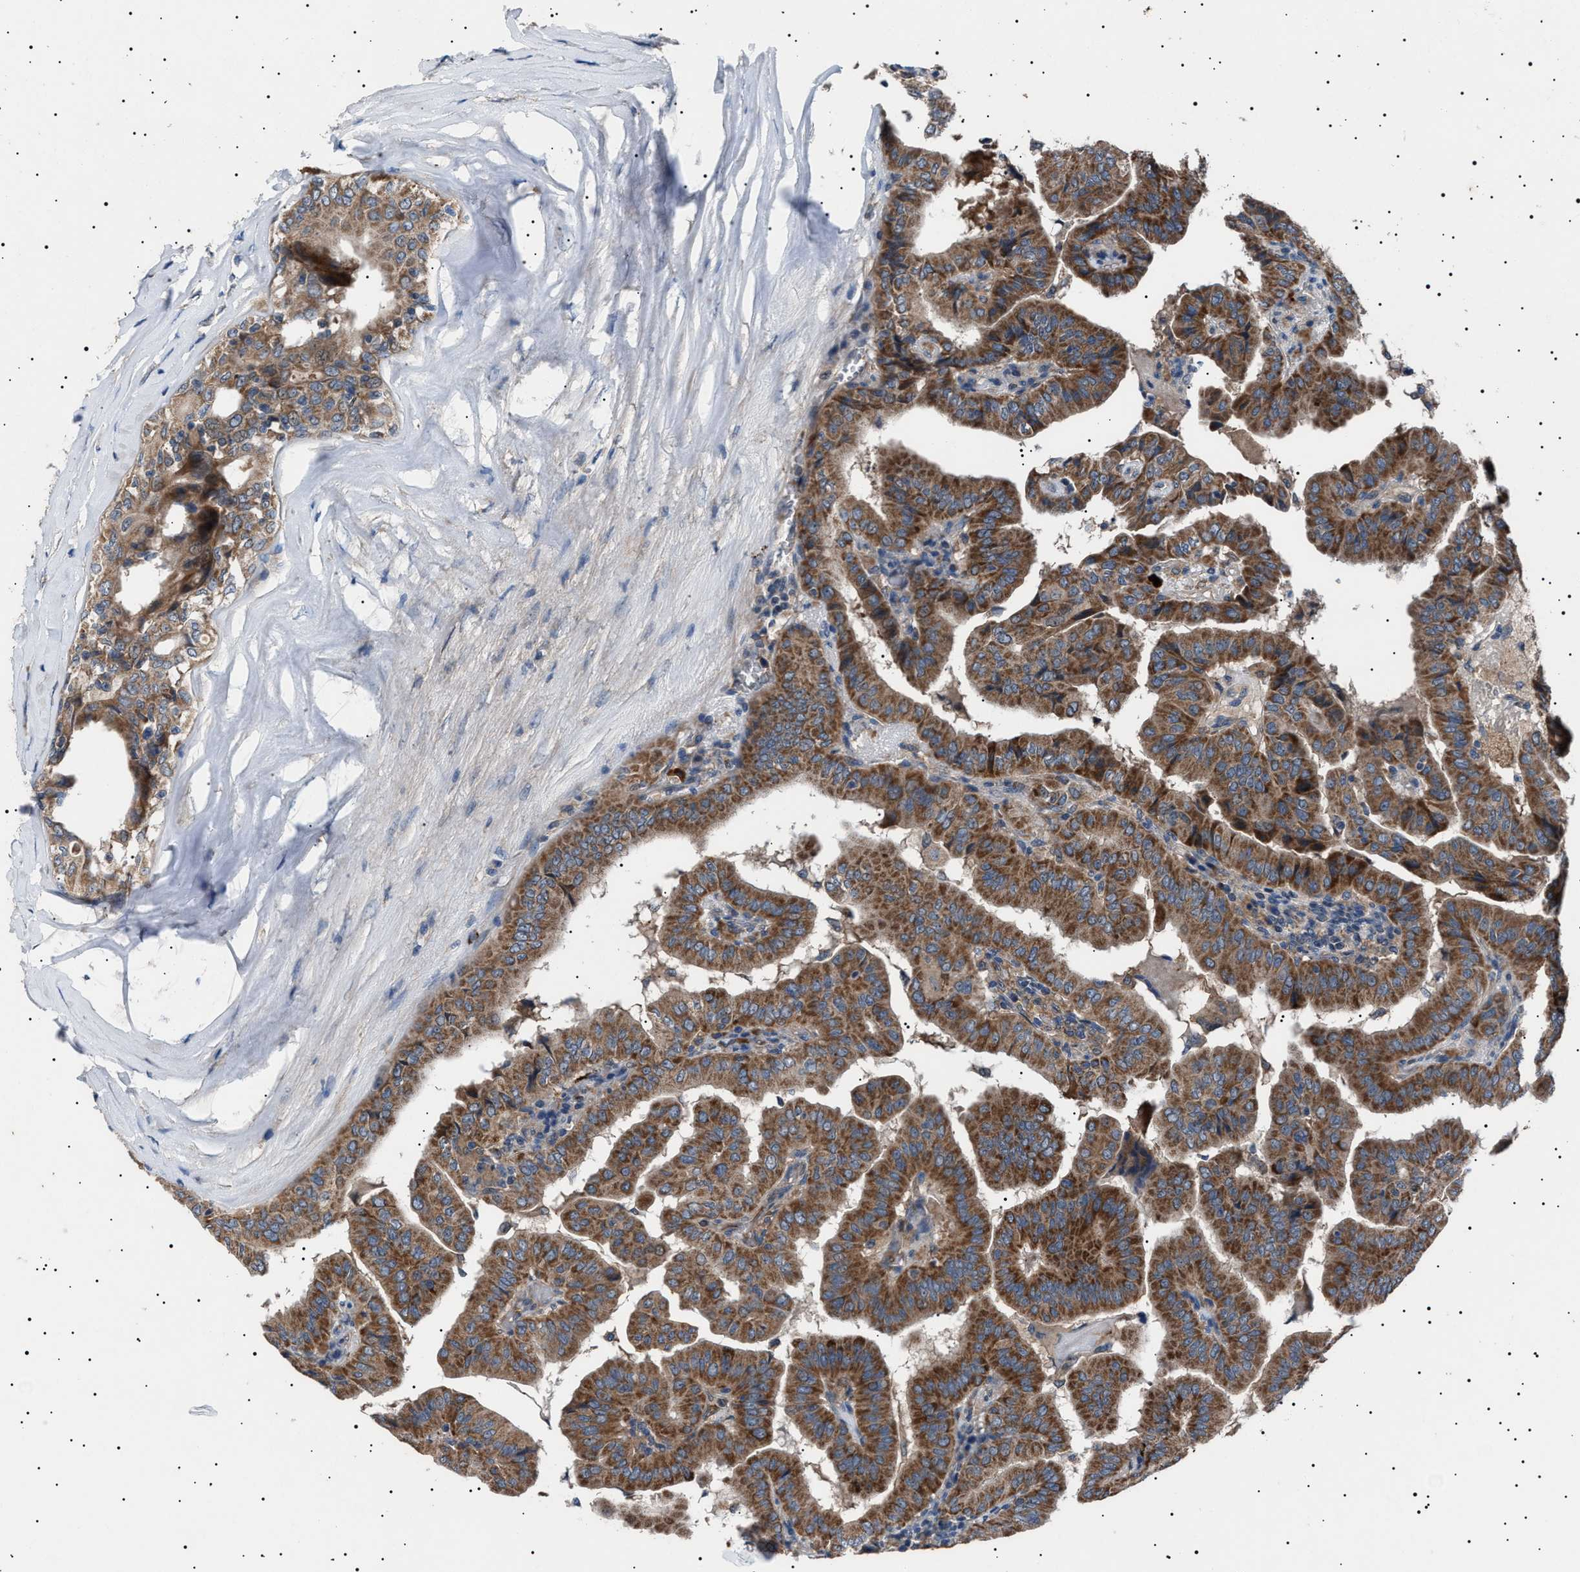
{"staining": {"intensity": "strong", "quantity": ">75%", "location": "cytoplasmic/membranous"}, "tissue": "thyroid cancer", "cell_type": "Tumor cells", "image_type": "cancer", "snomed": [{"axis": "morphology", "description": "Papillary adenocarcinoma, NOS"}, {"axis": "topography", "description": "Thyroid gland"}], "caption": "Immunohistochemistry (IHC) (DAB) staining of thyroid cancer (papillary adenocarcinoma) exhibits strong cytoplasmic/membranous protein positivity in about >75% of tumor cells. (DAB (3,3'-diaminobenzidine) = brown stain, brightfield microscopy at high magnification).", "gene": "PTRH1", "patient": {"sex": "male", "age": 33}}